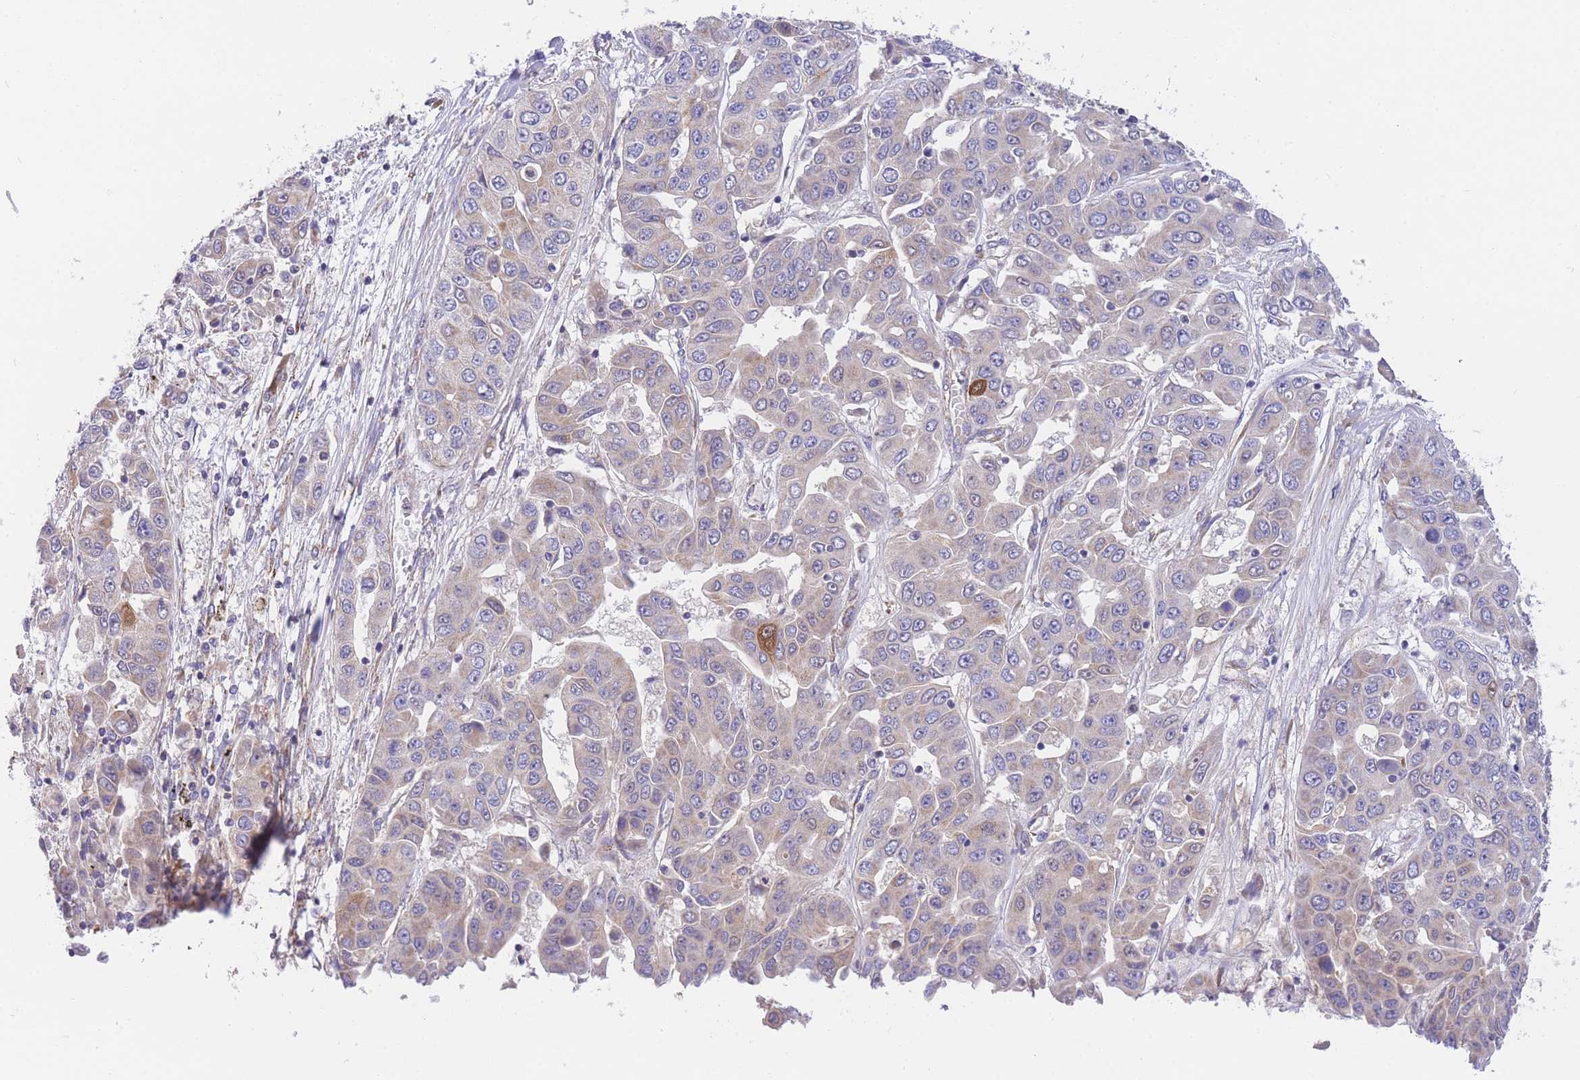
{"staining": {"intensity": "moderate", "quantity": "<25%", "location": "cytoplasmic/membranous"}, "tissue": "liver cancer", "cell_type": "Tumor cells", "image_type": "cancer", "snomed": [{"axis": "morphology", "description": "Cholangiocarcinoma"}, {"axis": "topography", "description": "Liver"}], "caption": "The photomicrograph demonstrates immunohistochemical staining of cholangiocarcinoma (liver). There is moderate cytoplasmic/membranous expression is seen in approximately <25% of tumor cells.", "gene": "MTRES1", "patient": {"sex": "female", "age": 52}}